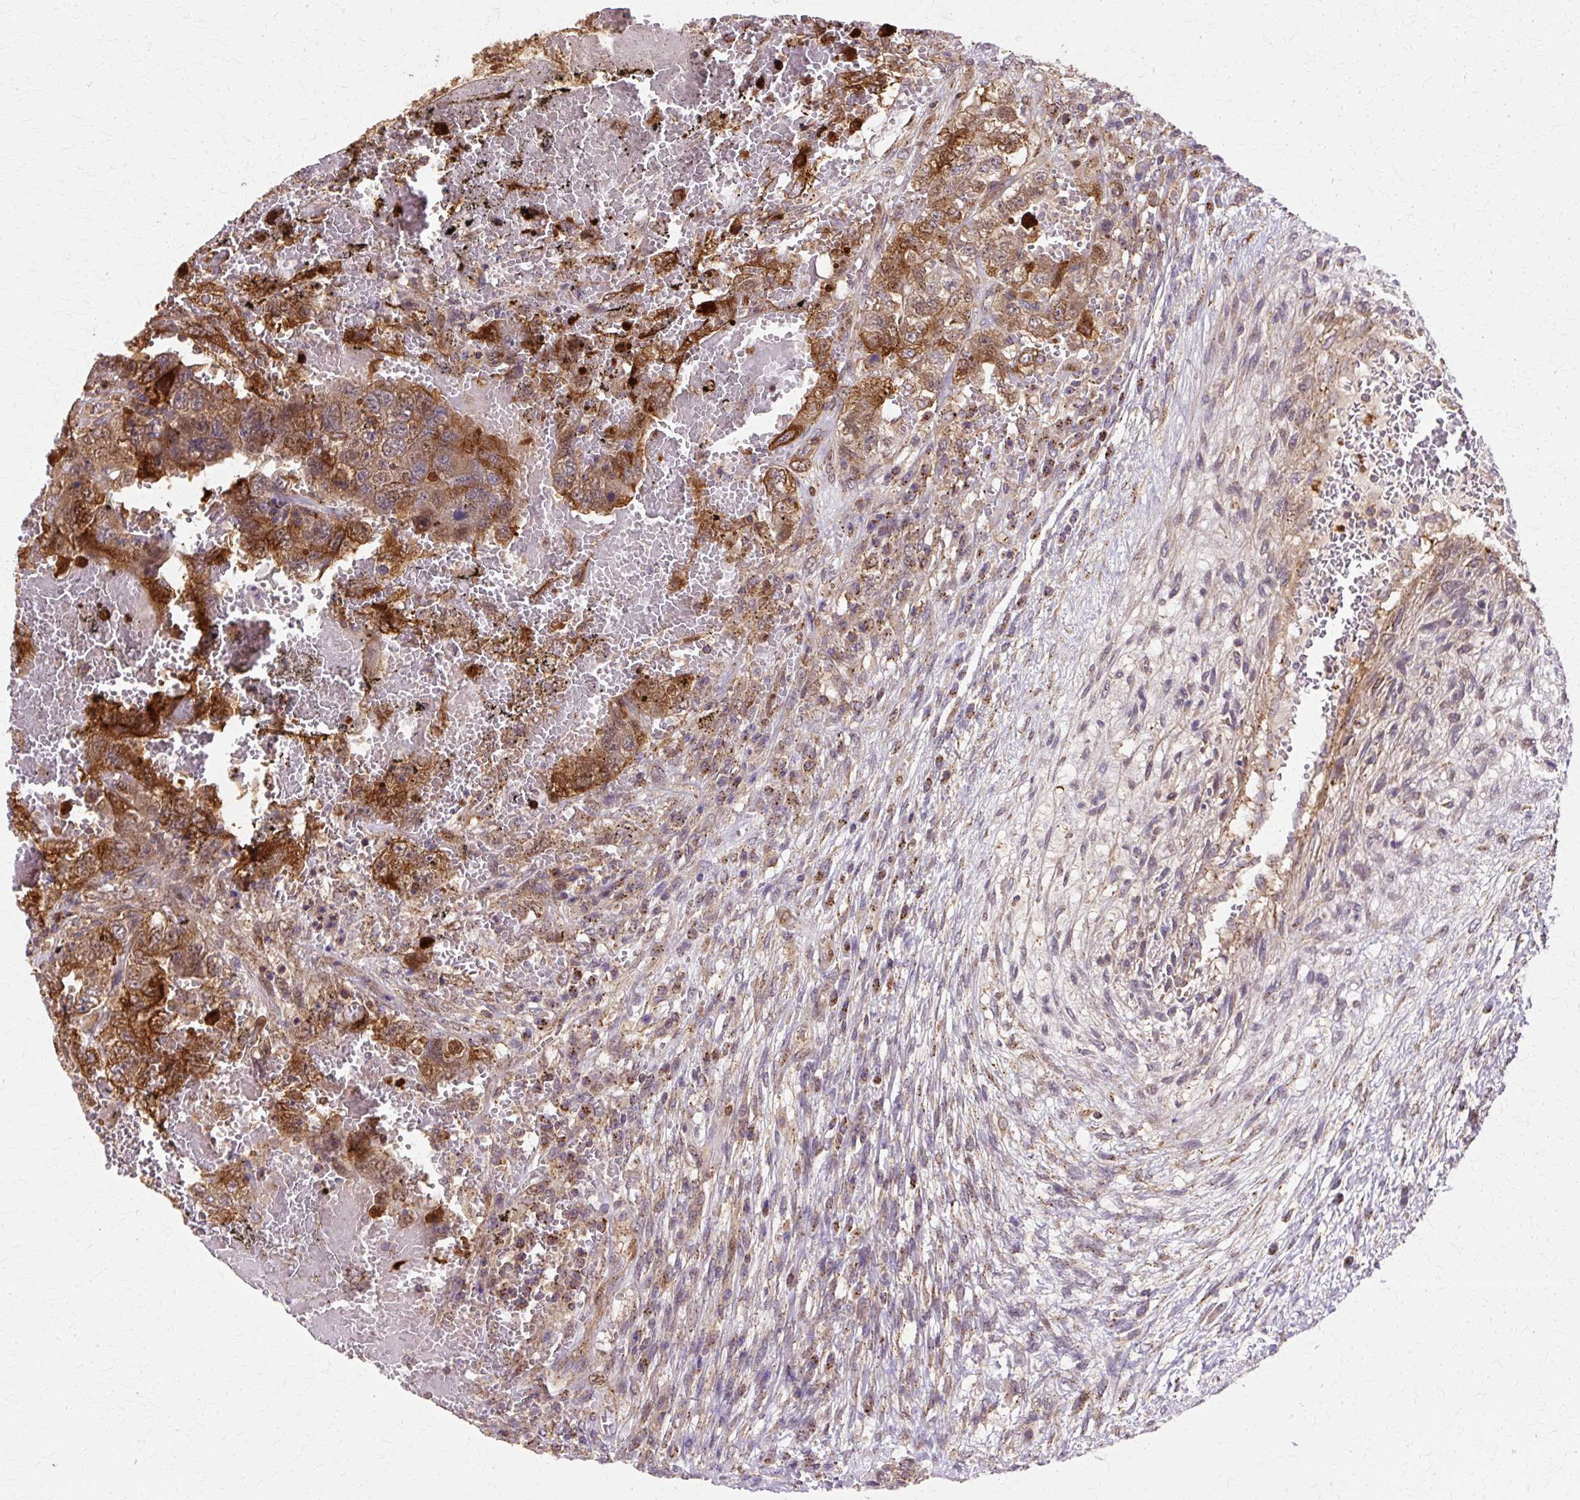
{"staining": {"intensity": "moderate", "quantity": ">75%", "location": "cytoplasmic/membranous"}, "tissue": "testis cancer", "cell_type": "Tumor cells", "image_type": "cancer", "snomed": [{"axis": "morphology", "description": "Carcinoma, Embryonal, NOS"}, {"axis": "topography", "description": "Testis"}], "caption": "A brown stain shows moderate cytoplasmic/membranous staining of a protein in testis embryonal carcinoma tumor cells.", "gene": "COPB1", "patient": {"sex": "male", "age": 26}}